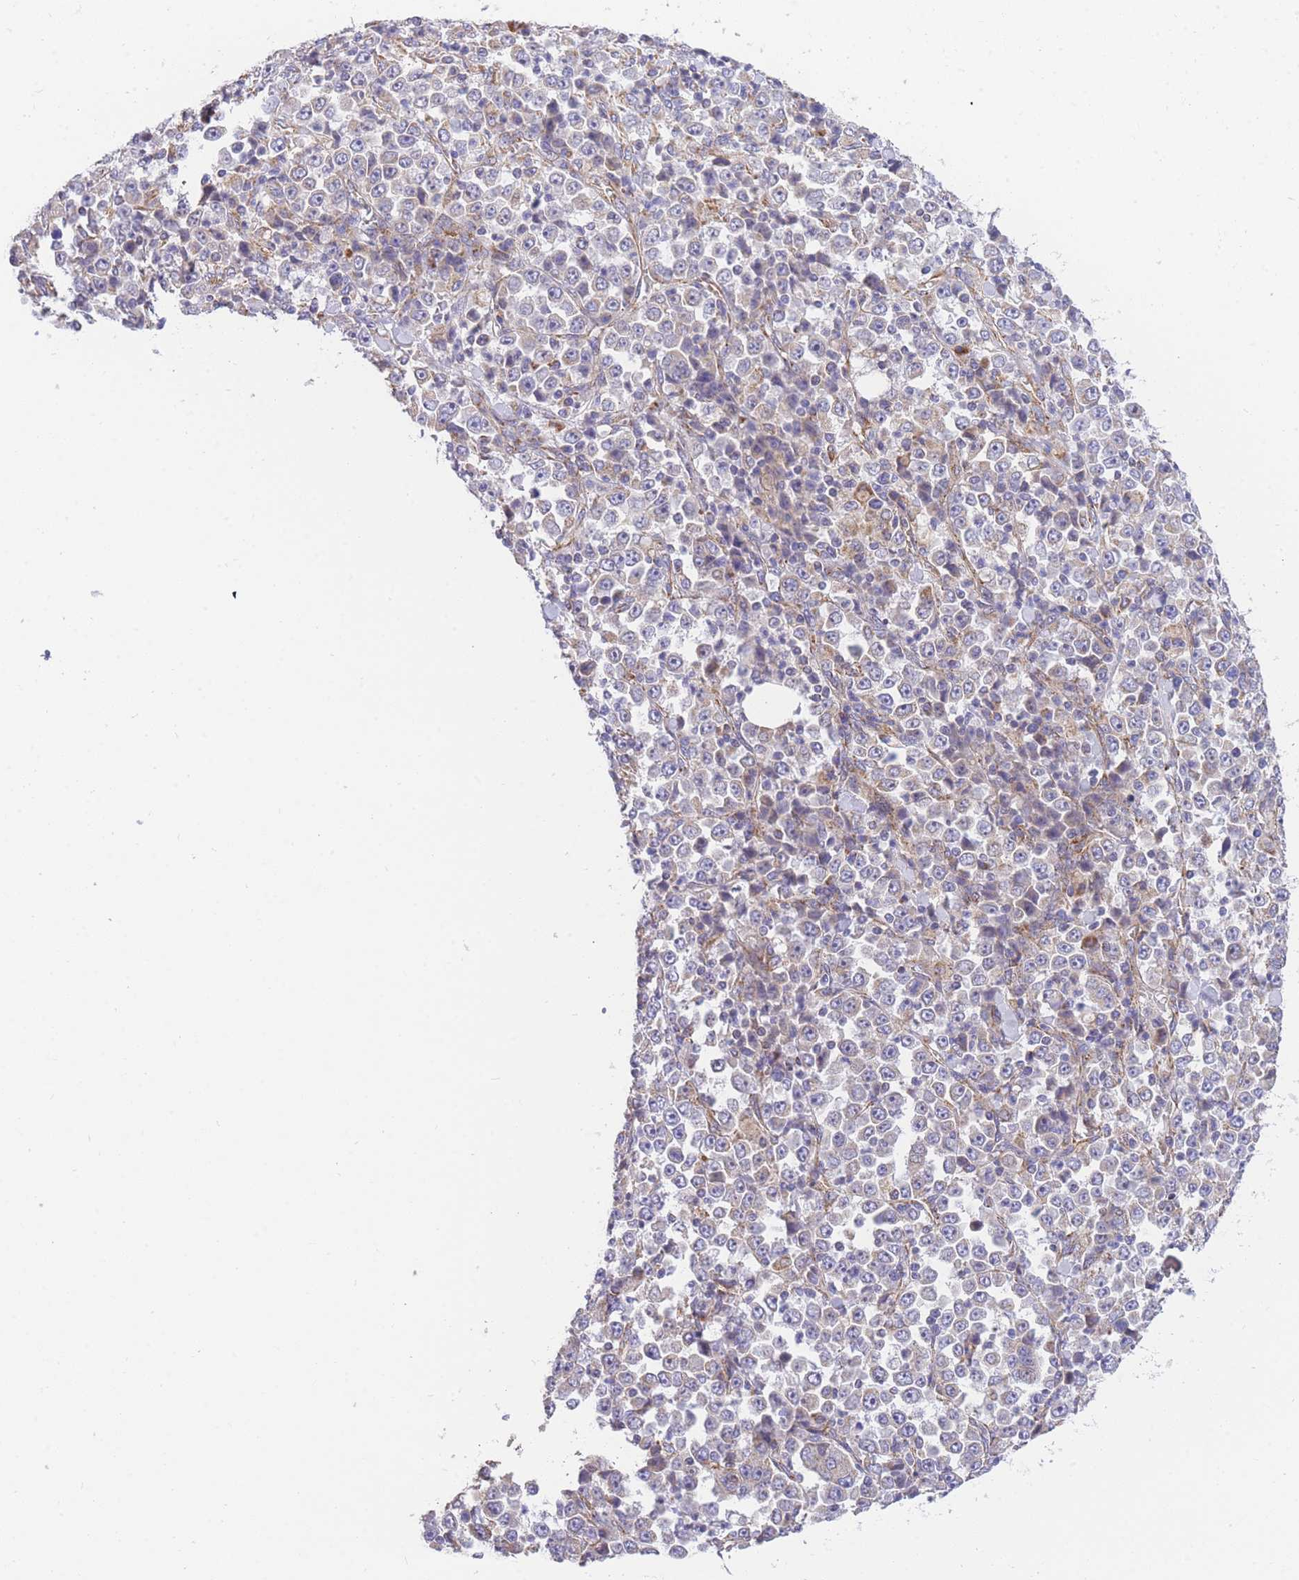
{"staining": {"intensity": "negative", "quantity": "none", "location": "none"}, "tissue": "stomach cancer", "cell_type": "Tumor cells", "image_type": "cancer", "snomed": [{"axis": "morphology", "description": "Normal tissue, NOS"}, {"axis": "morphology", "description": "Adenocarcinoma, NOS"}, {"axis": "topography", "description": "Stomach, upper"}, {"axis": "topography", "description": "Stomach"}], "caption": "Immunohistochemistry of human stomach cancer displays no expression in tumor cells.", "gene": "MTRES1", "patient": {"sex": "male", "age": 59}}